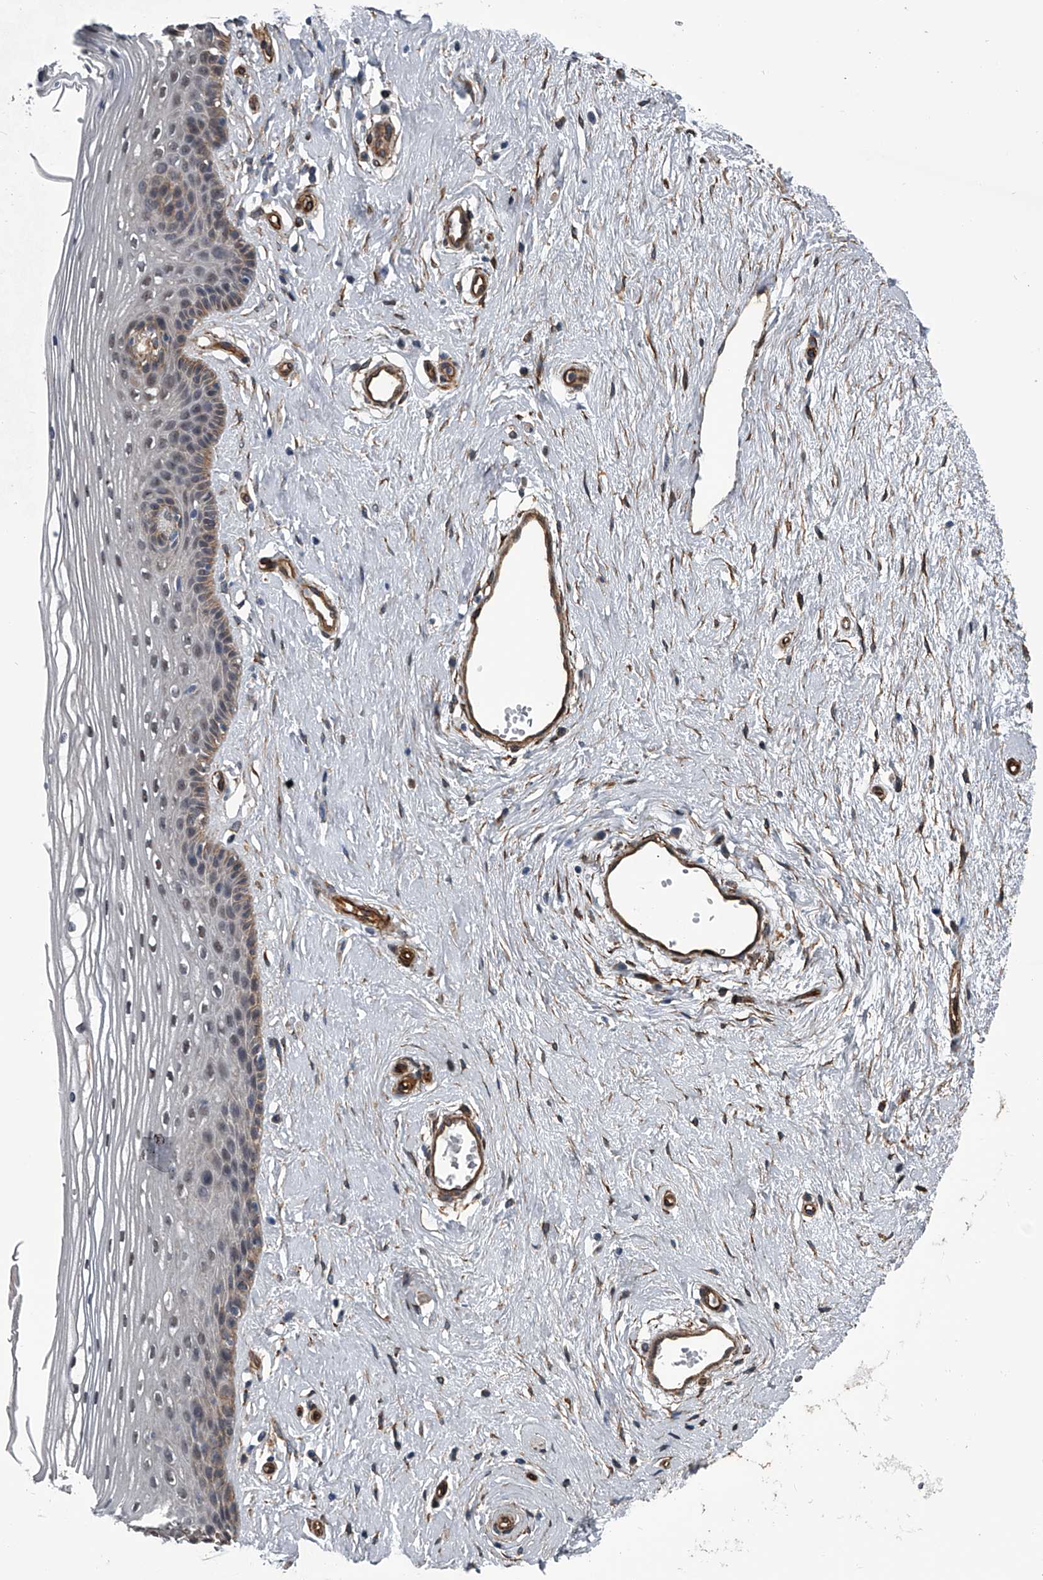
{"staining": {"intensity": "weak", "quantity": "<25%", "location": "cytoplasmic/membranous"}, "tissue": "vagina", "cell_type": "Squamous epithelial cells", "image_type": "normal", "snomed": [{"axis": "morphology", "description": "Normal tissue, NOS"}, {"axis": "topography", "description": "Vagina"}], "caption": "This is an immunohistochemistry image of benign human vagina. There is no staining in squamous epithelial cells.", "gene": "LDLRAD2", "patient": {"sex": "female", "age": 46}}